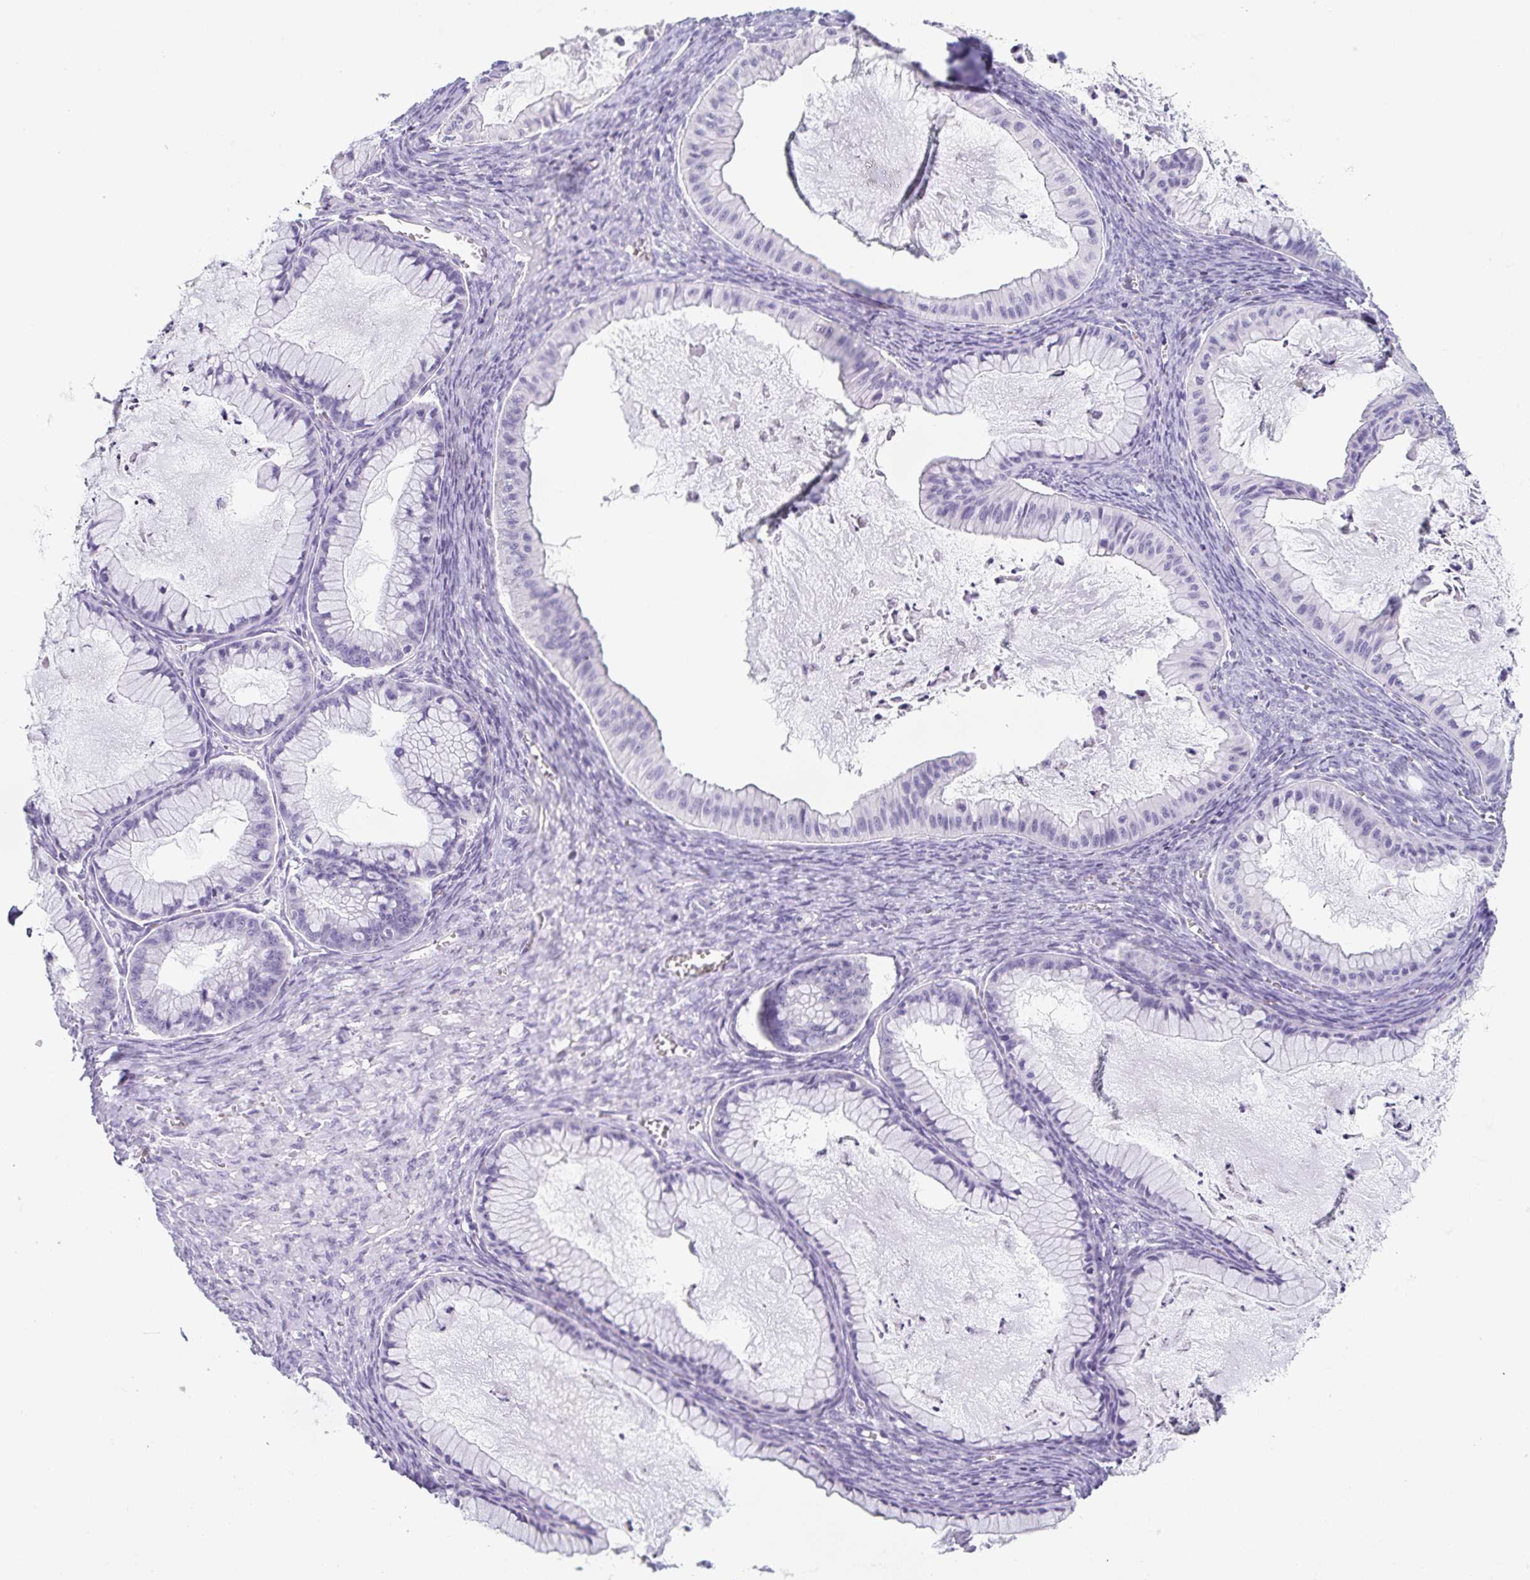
{"staining": {"intensity": "negative", "quantity": "none", "location": "none"}, "tissue": "ovarian cancer", "cell_type": "Tumor cells", "image_type": "cancer", "snomed": [{"axis": "morphology", "description": "Cystadenocarcinoma, mucinous, NOS"}, {"axis": "topography", "description": "Ovary"}], "caption": "A high-resolution image shows IHC staining of ovarian mucinous cystadenocarcinoma, which reveals no significant positivity in tumor cells.", "gene": "PRR27", "patient": {"sex": "female", "age": 72}}